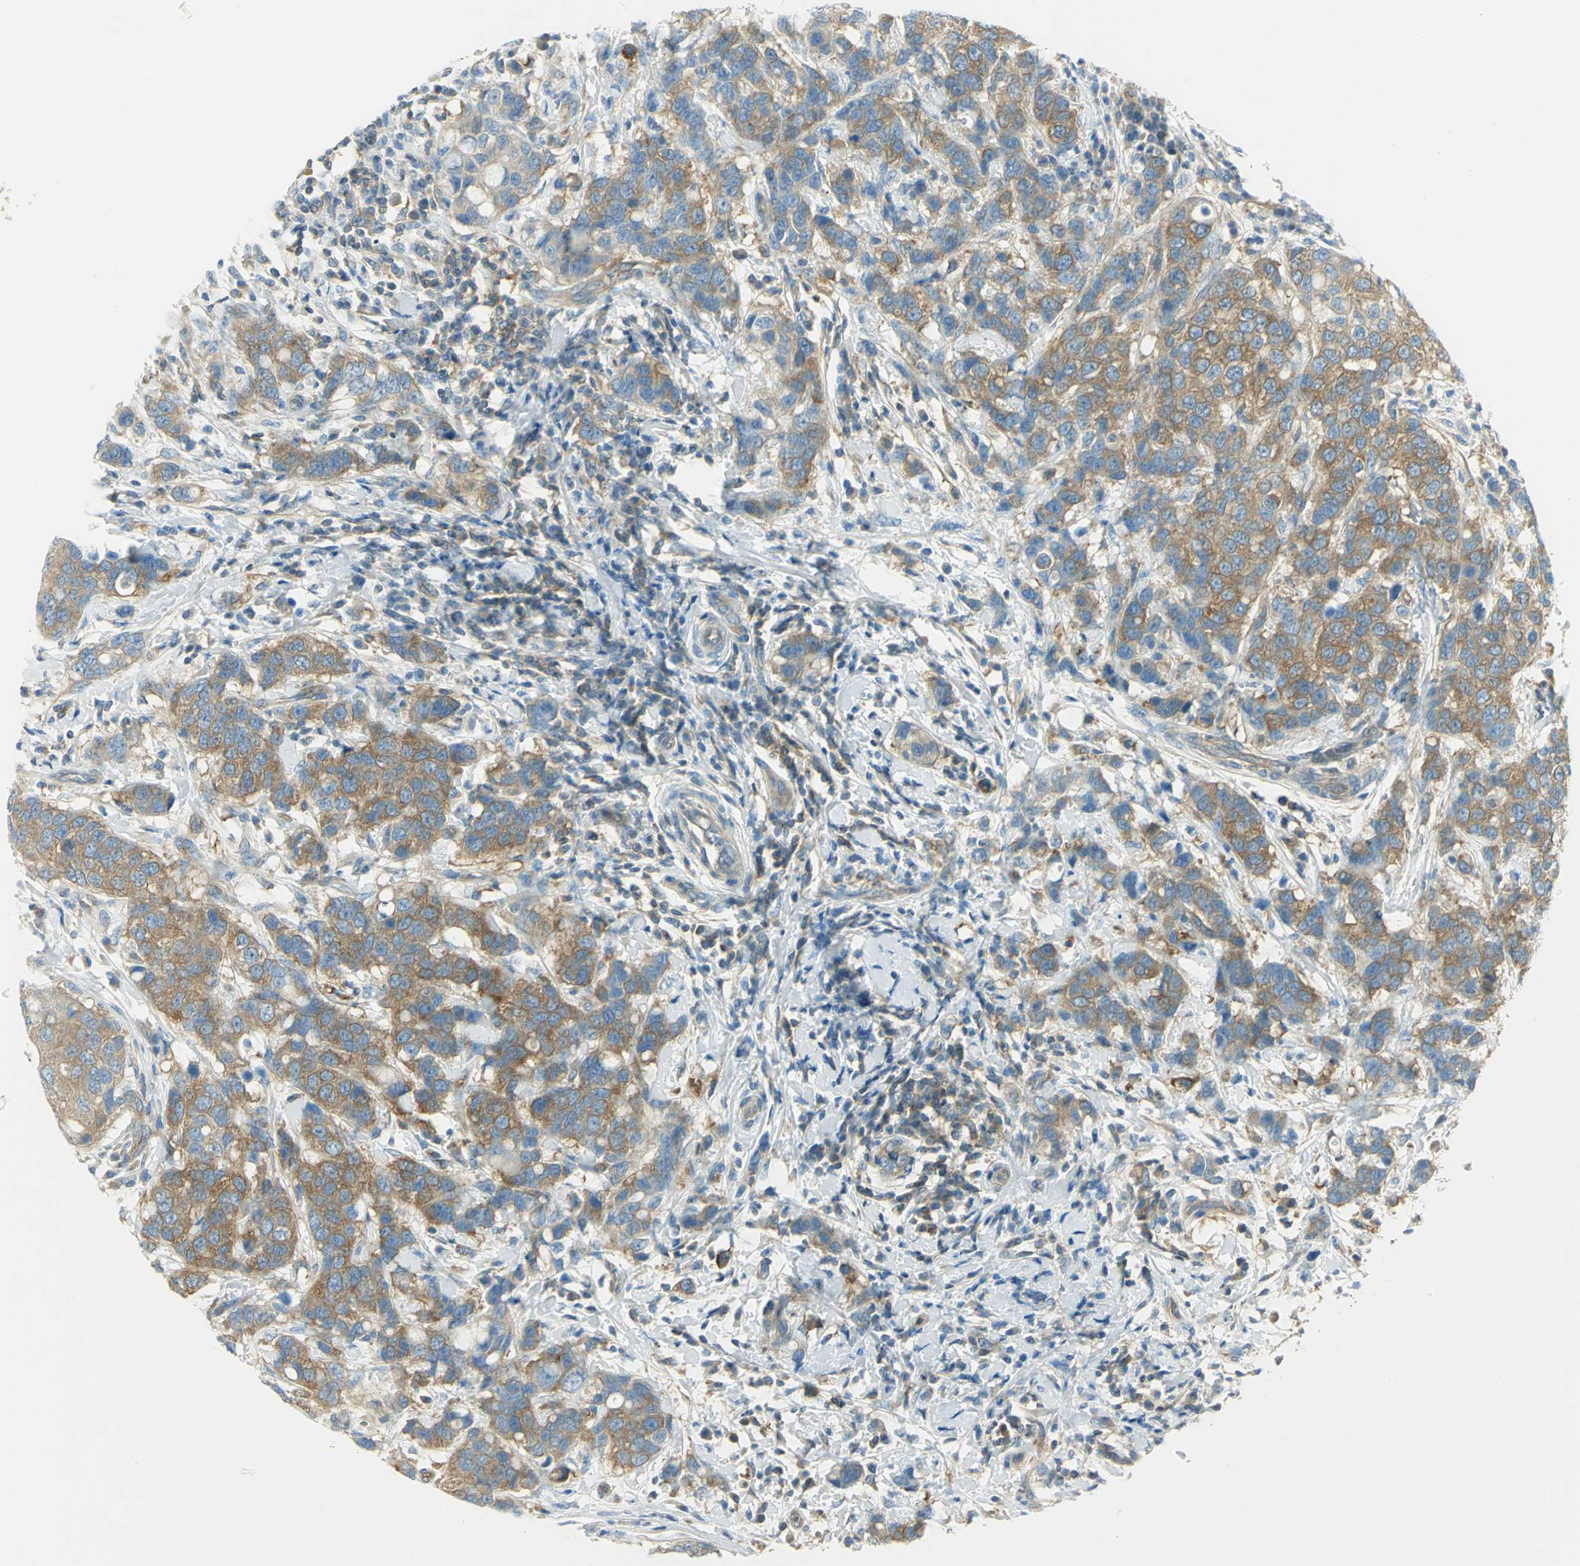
{"staining": {"intensity": "moderate", "quantity": ">75%", "location": "cytoplasmic/membranous"}, "tissue": "breast cancer", "cell_type": "Tumor cells", "image_type": "cancer", "snomed": [{"axis": "morphology", "description": "Duct carcinoma"}, {"axis": "topography", "description": "Breast"}], "caption": "Human breast invasive ductal carcinoma stained for a protein (brown) shows moderate cytoplasmic/membranous positive expression in about >75% of tumor cells.", "gene": "TSC22D2", "patient": {"sex": "female", "age": 27}}